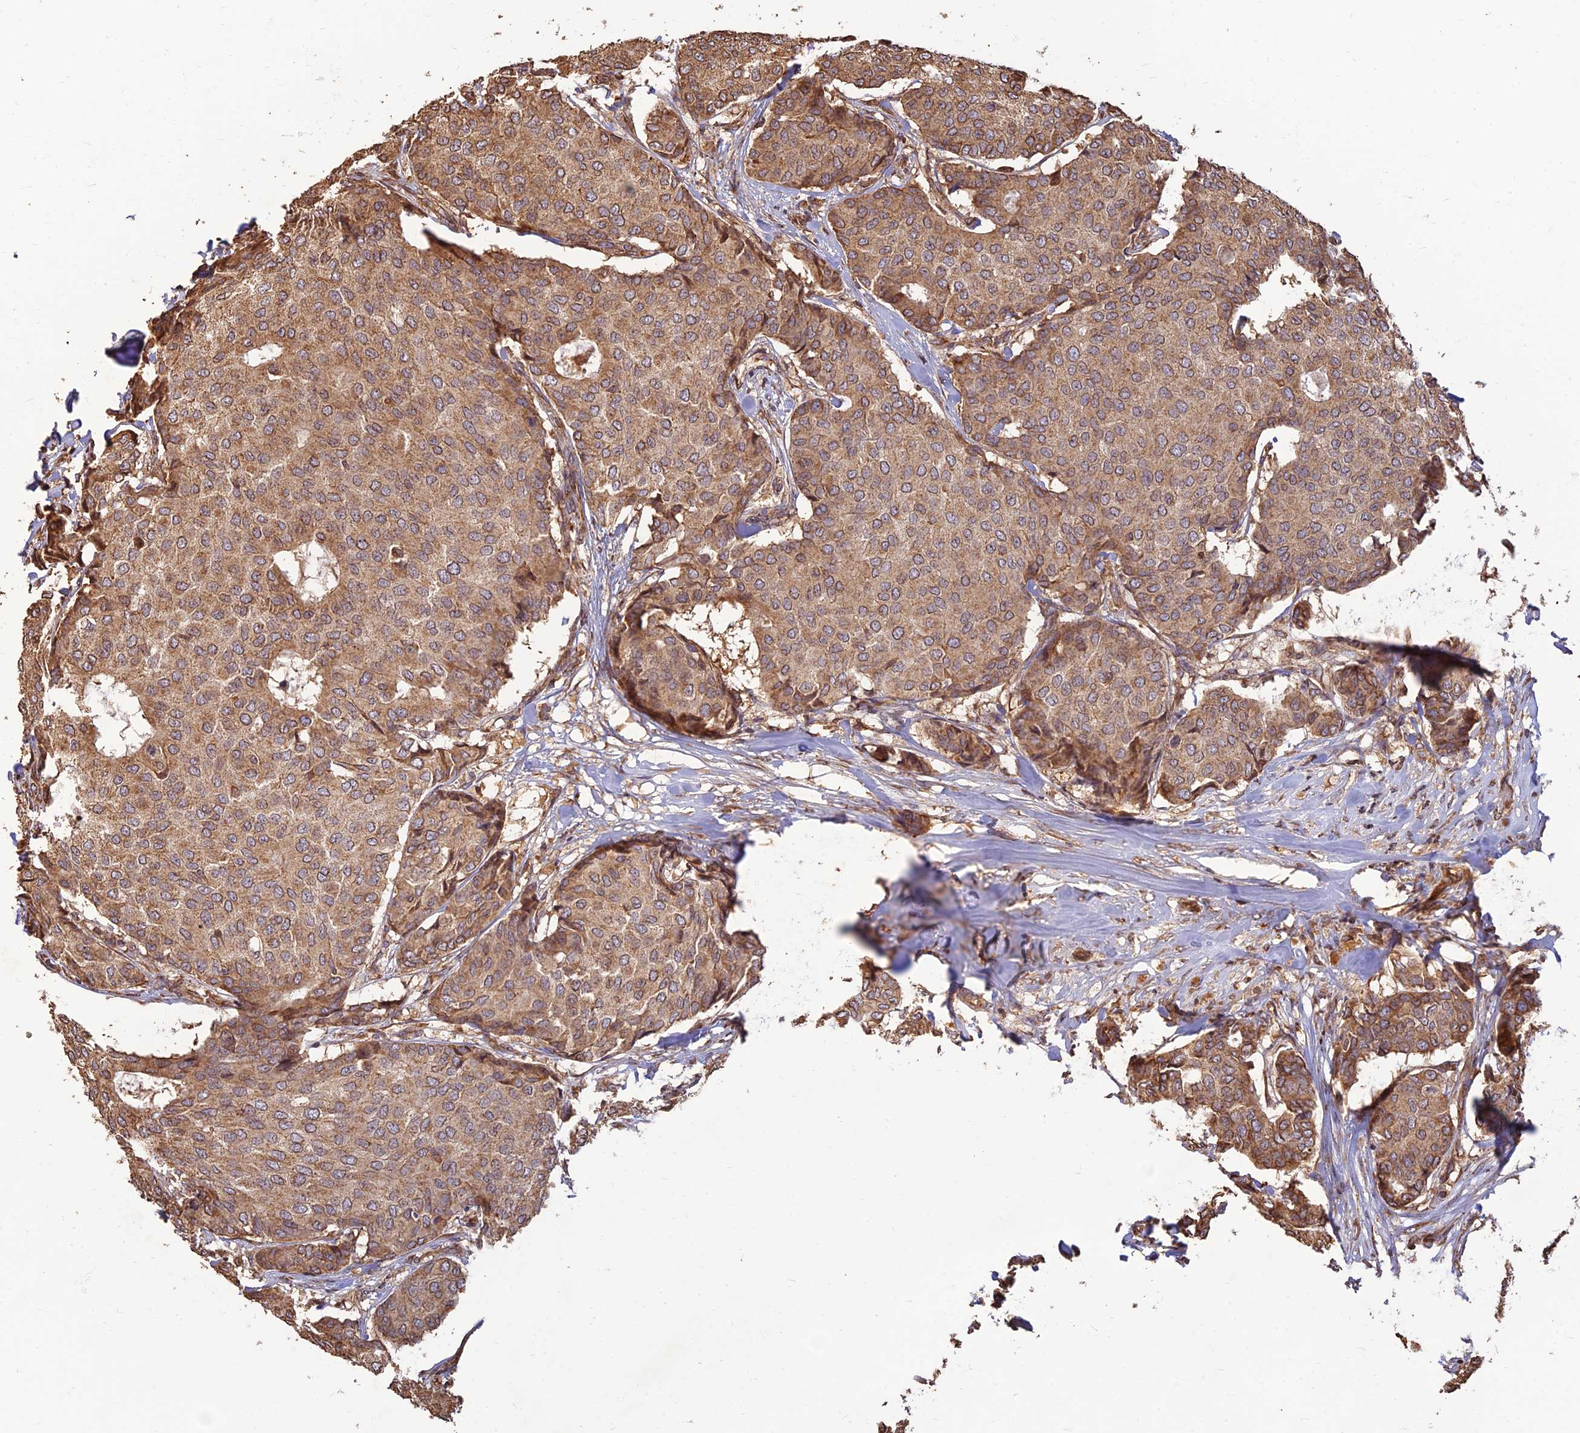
{"staining": {"intensity": "moderate", "quantity": ">75%", "location": "cytoplasmic/membranous"}, "tissue": "breast cancer", "cell_type": "Tumor cells", "image_type": "cancer", "snomed": [{"axis": "morphology", "description": "Duct carcinoma"}, {"axis": "topography", "description": "Breast"}], "caption": "Breast cancer stained for a protein (brown) demonstrates moderate cytoplasmic/membranous positive expression in about >75% of tumor cells.", "gene": "CORO1C", "patient": {"sex": "female", "age": 75}}